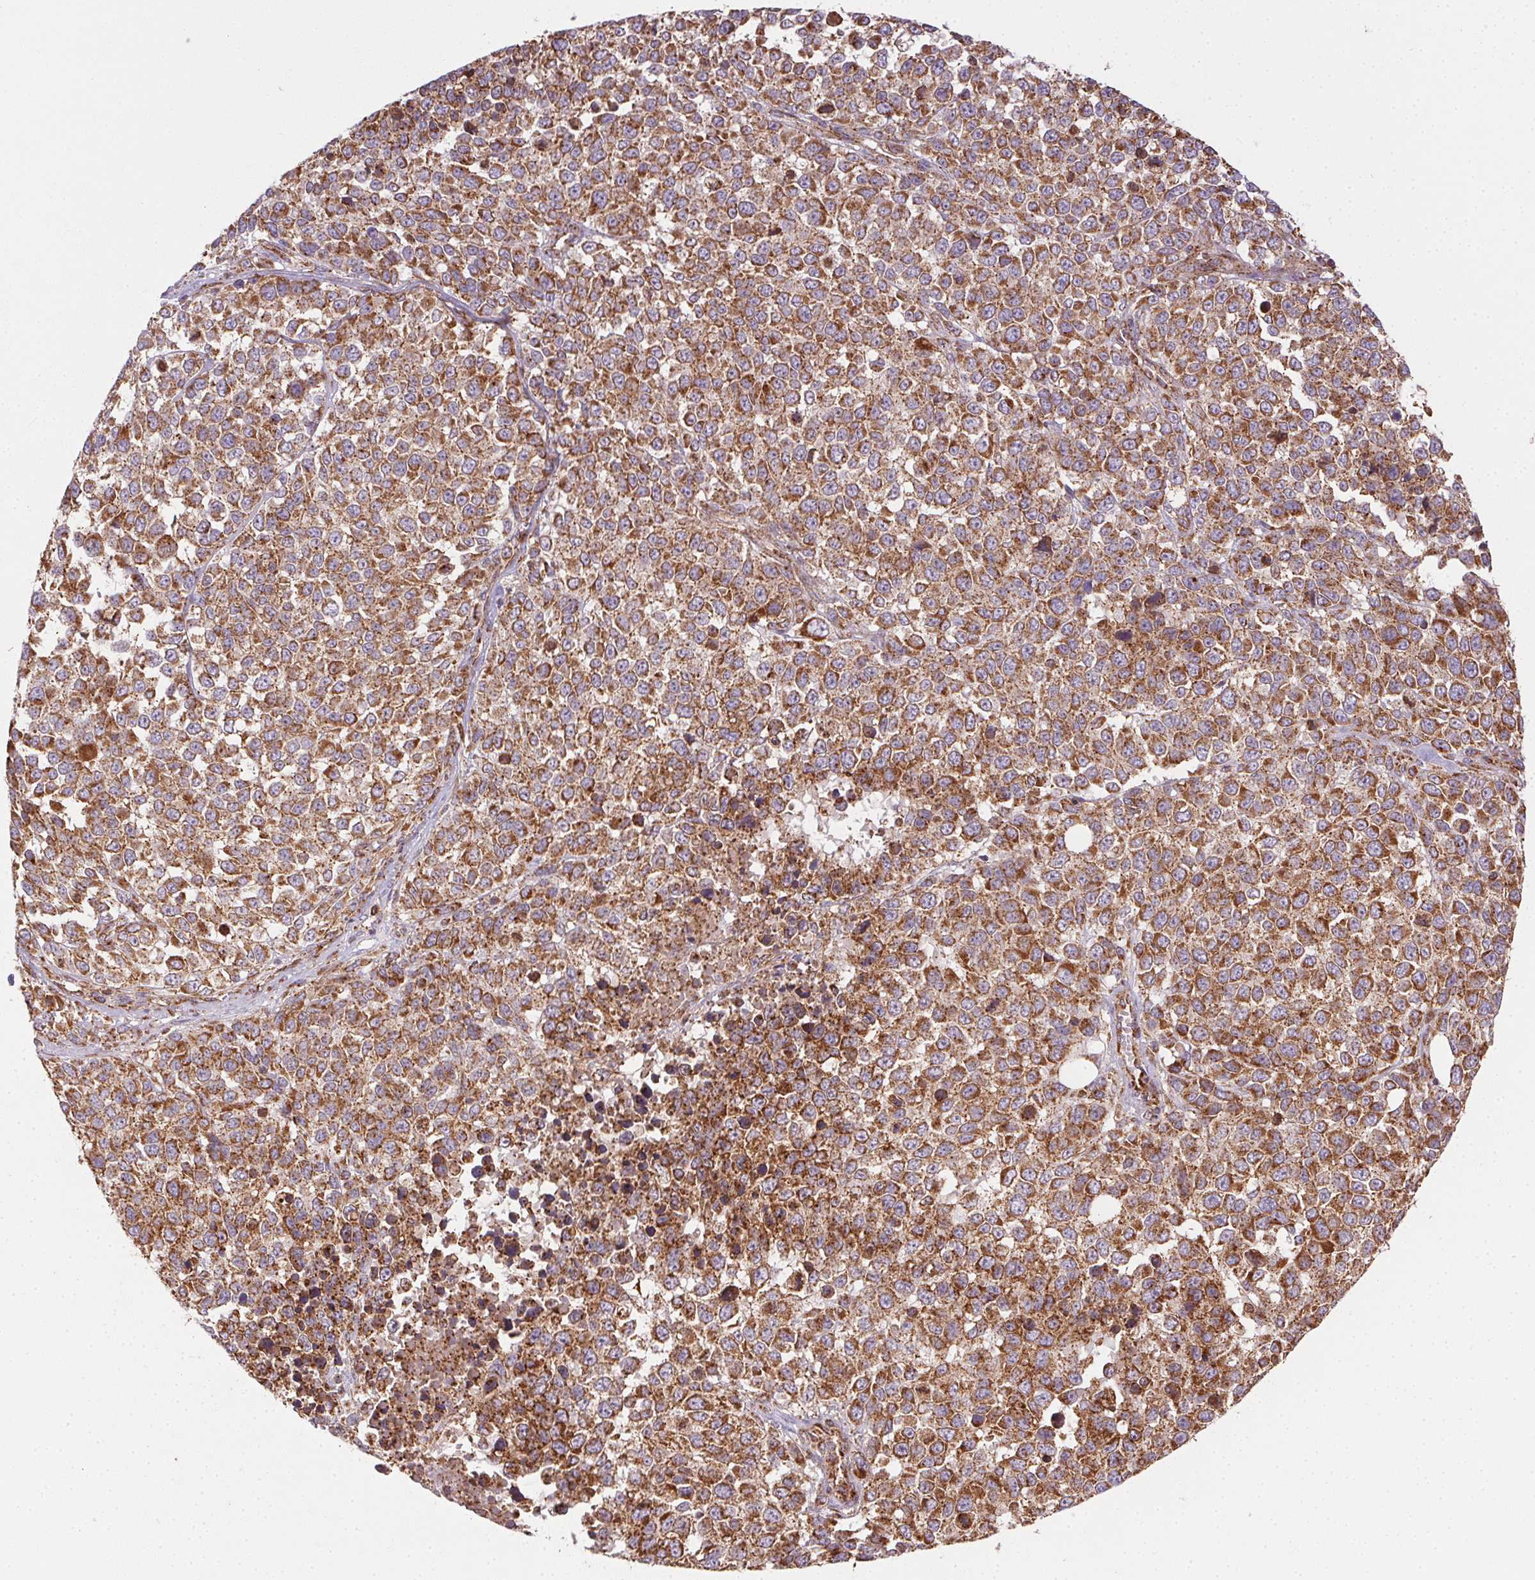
{"staining": {"intensity": "strong", "quantity": ">75%", "location": "cytoplasmic/membranous"}, "tissue": "melanoma", "cell_type": "Tumor cells", "image_type": "cancer", "snomed": [{"axis": "morphology", "description": "Malignant melanoma, Metastatic site"}, {"axis": "topography", "description": "Skin"}], "caption": "This is an image of immunohistochemistry (IHC) staining of melanoma, which shows strong expression in the cytoplasmic/membranous of tumor cells.", "gene": "CLPB", "patient": {"sex": "male", "age": 84}}